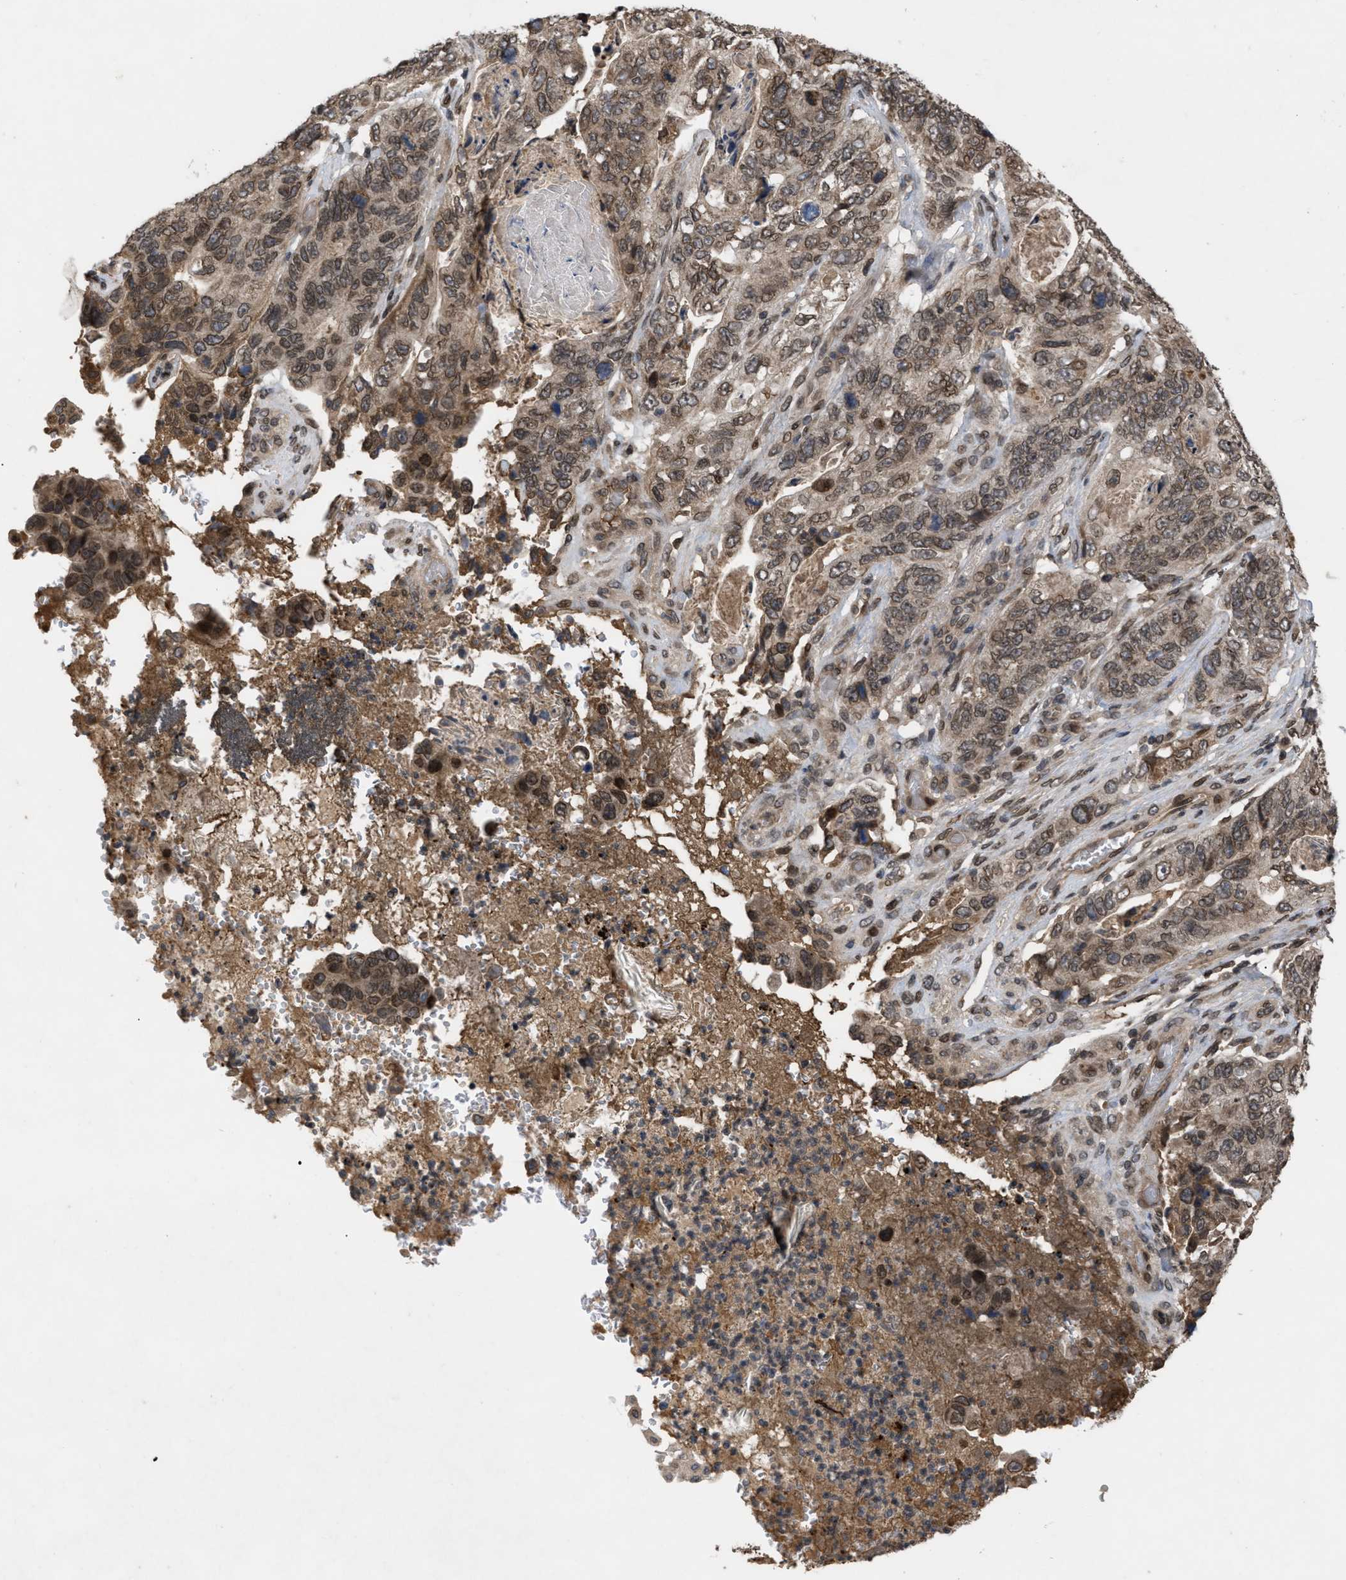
{"staining": {"intensity": "moderate", "quantity": ">75%", "location": "cytoplasmic/membranous,nuclear"}, "tissue": "stomach cancer", "cell_type": "Tumor cells", "image_type": "cancer", "snomed": [{"axis": "morphology", "description": "Adenocarcinoma, NOS"}, {"axis": "topography", "description": "Stomach"}], "caption": "Protein expression analysis of stomach cancer (adenocarcinoma) displays moderate cytoplasmic/membranous and nuclear expression in about >75% of tumor cells.", "gene": "CRY1", "patient": {"sex": "female", "age": 89}}